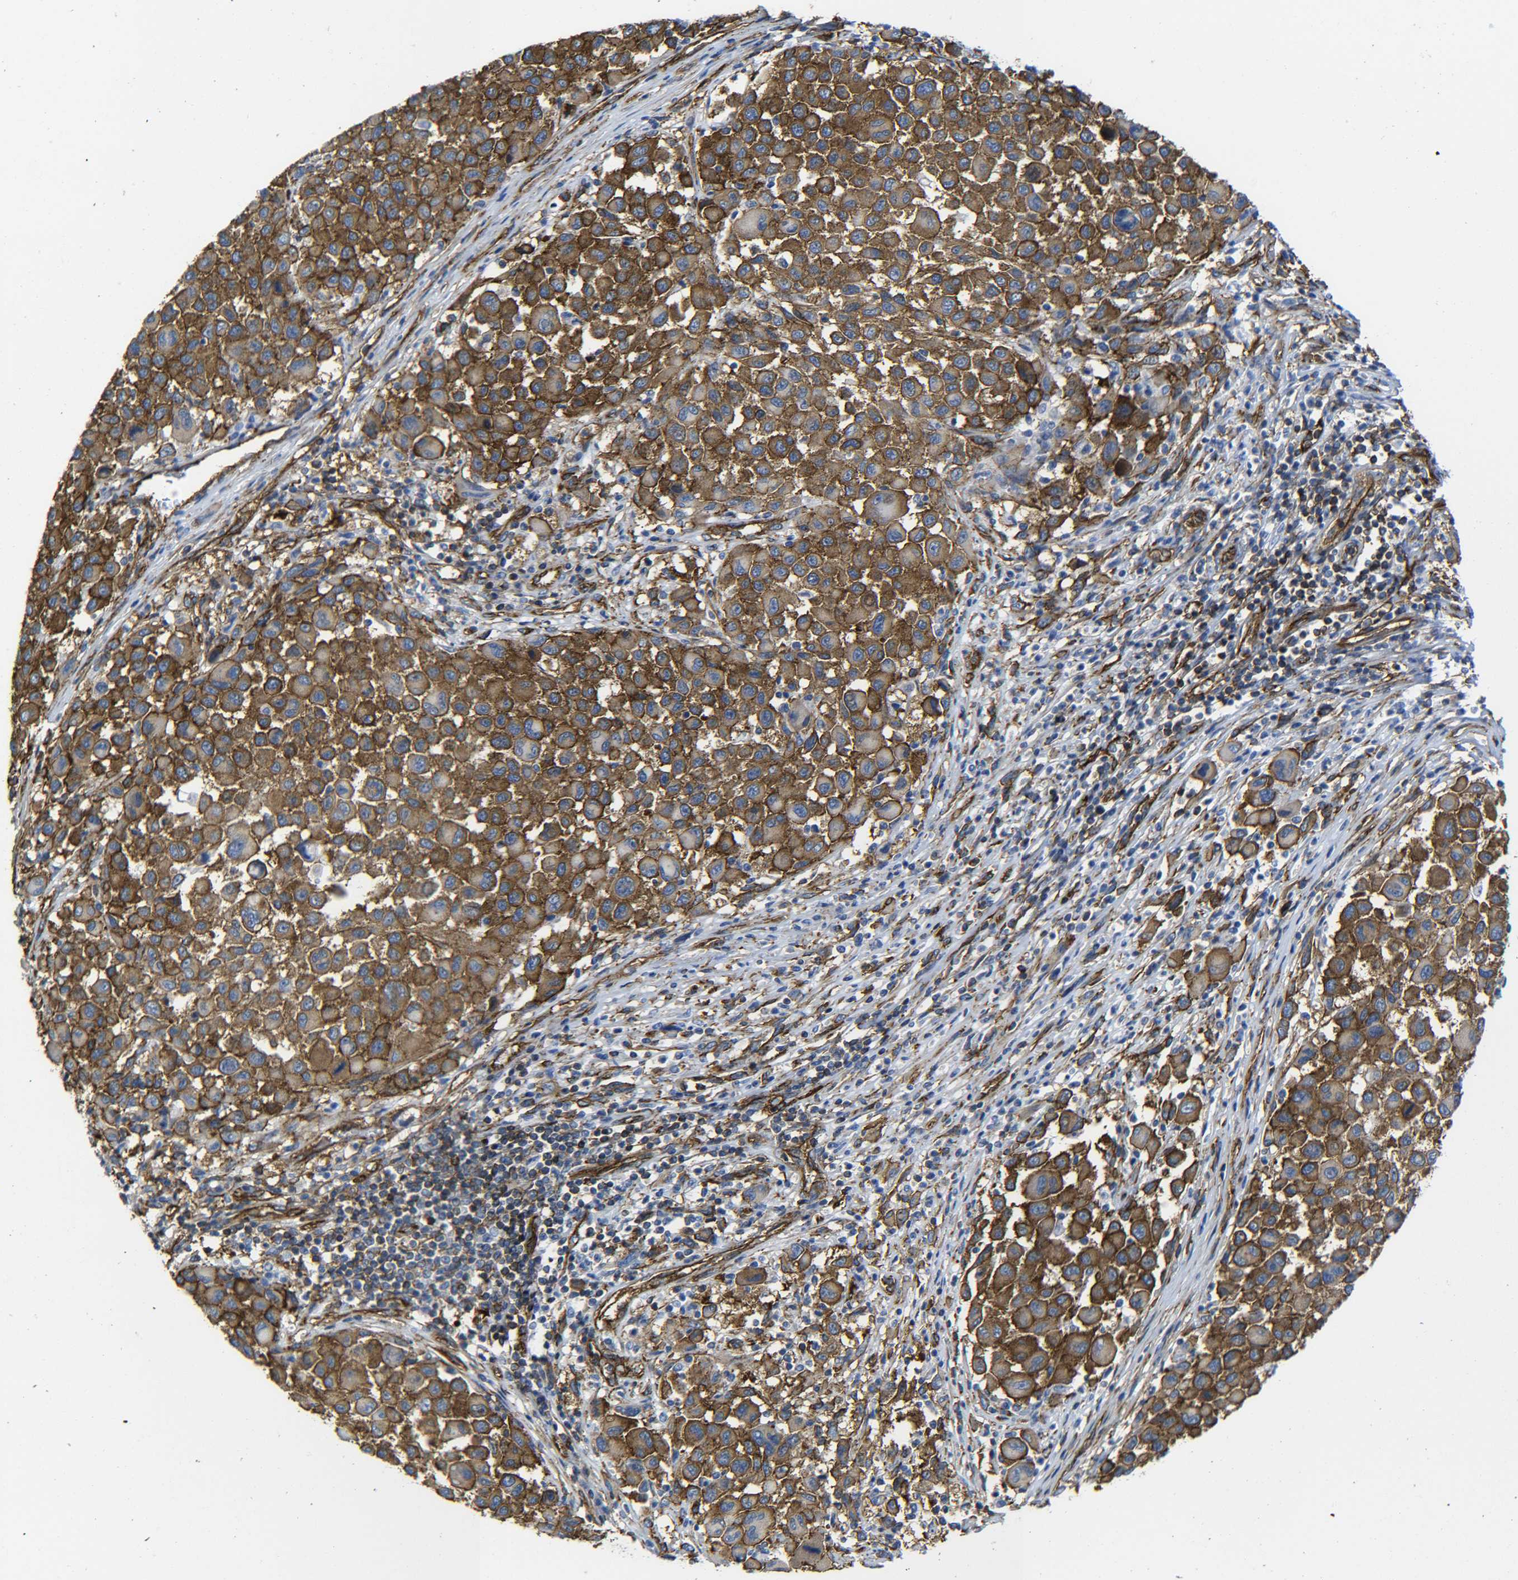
{"staining": {"intensity": "moderate", "quantity": ">75%", "location": "cytoplasmic/membranous"}, "tissue": "melanoma", "cell_type": "Tumor cells", "image_type": "cancer", "snomed": [{"axis": "morphology", "description": "Malignant melanoma, Metastatic site"}, {"axis": "topography", "description": "Lymph node"}], "caption": "DAB immunohistochemical staining of malignant melanoma (metastatic site) demonstrates moderate cytoplasmic/membranous protein positivity in approximately >75% of tumor cells. The staining is performed using DAB (3,3'-diaminobenzidine) brown chromogen to label protein expression. The nuclei are counter-stained blue using hematoxylin.", "gene": "SPTBN1", "patient": {"sex": "male", "age": 61}}